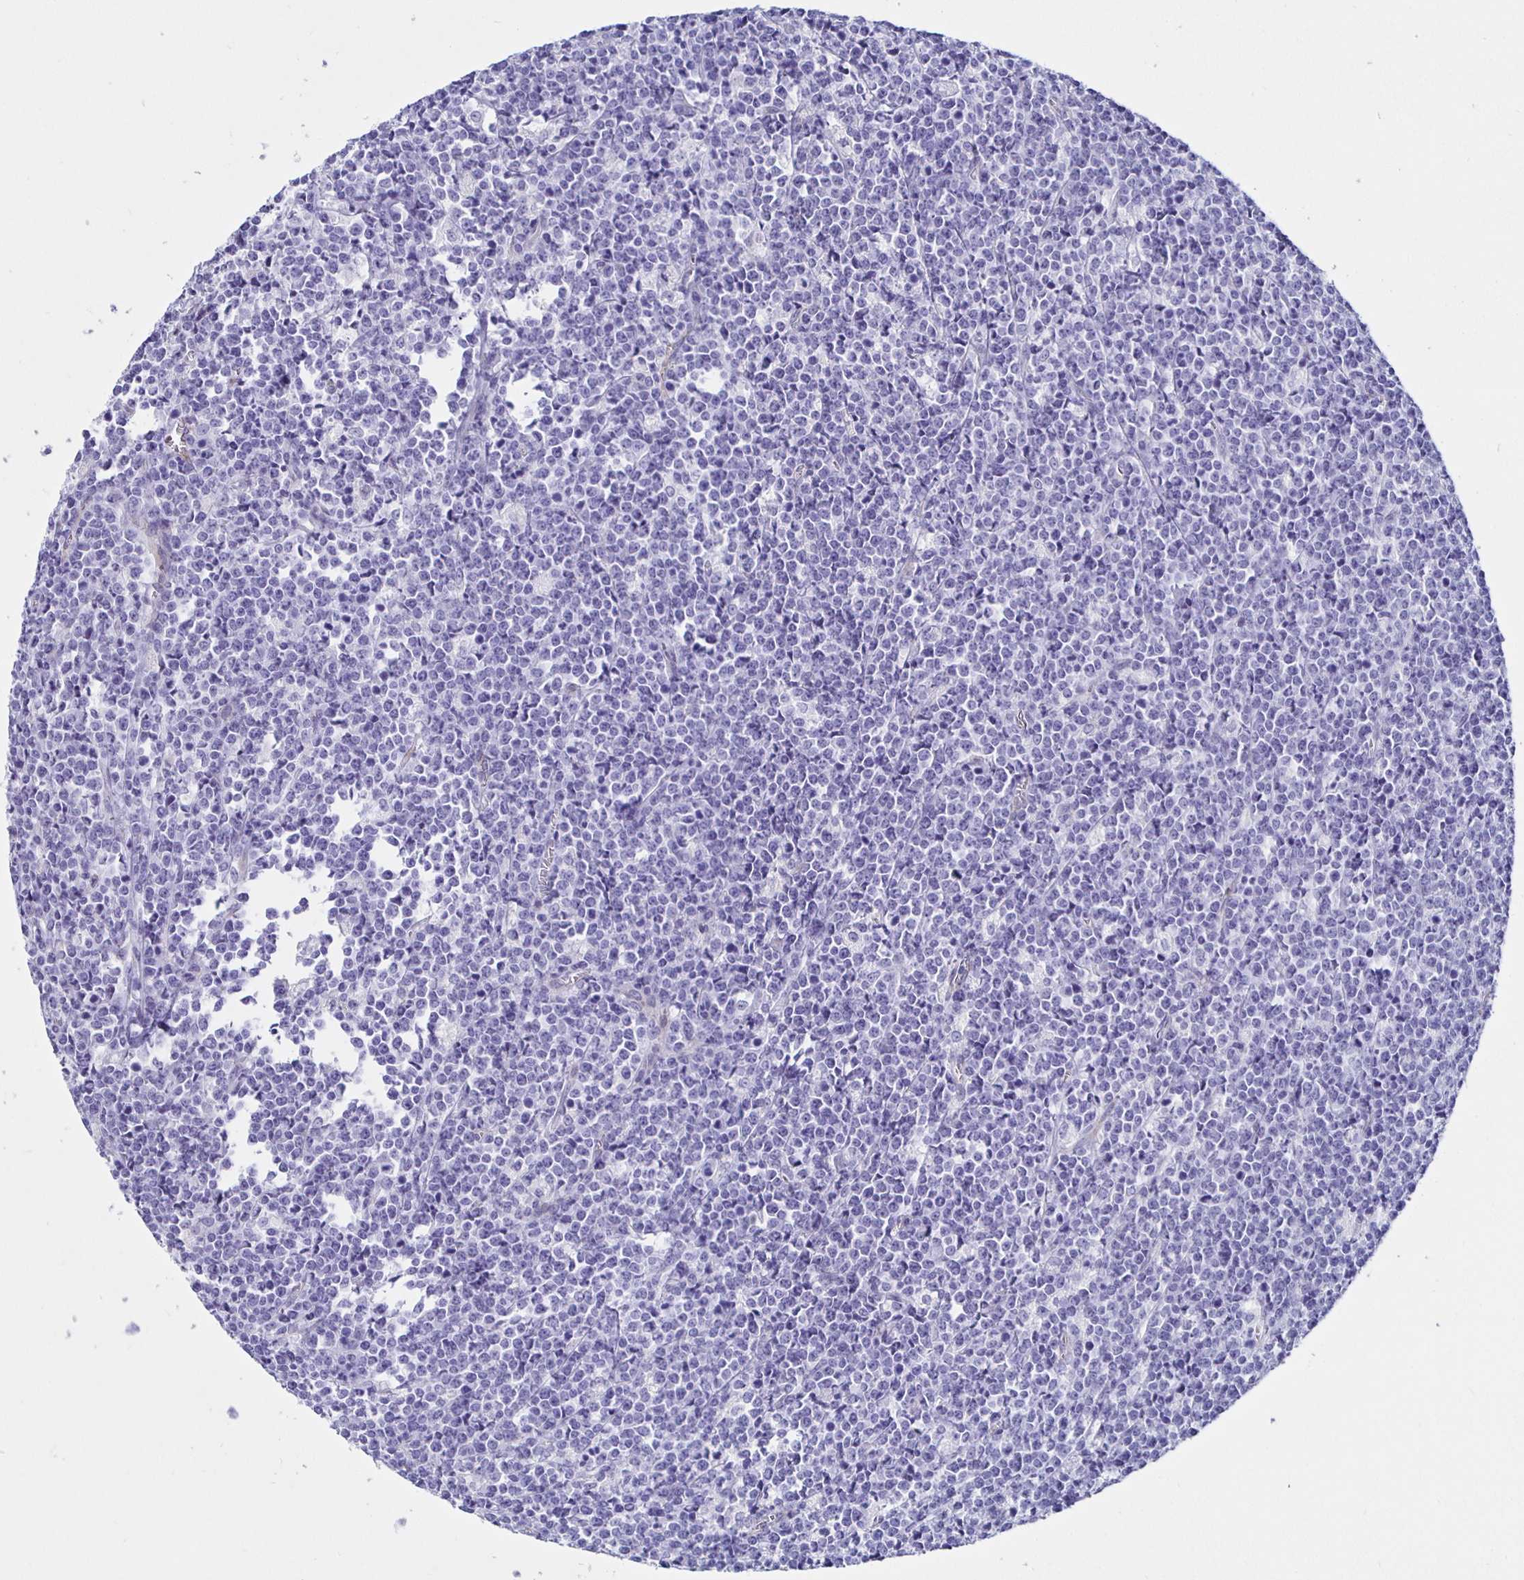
{"staining": {"intensity": "negative", "quantity": "none", "location": "none"}, "tissue": "lymphoma", "cell_type": "Tumor cells", "image_type": "cancer", "snomed": [{"axis": "morphology", "description": "Malignant lymphoma, non-Hodgkin's type, High grade"}, {"axis": "topography", "description": "Small intestine"}], "caption": "Lymphoma stained for a protein using IHC shows no staining tumor cells.", "gene": "HSPA4L", "patient": {"sex": "female", "age": 56}}